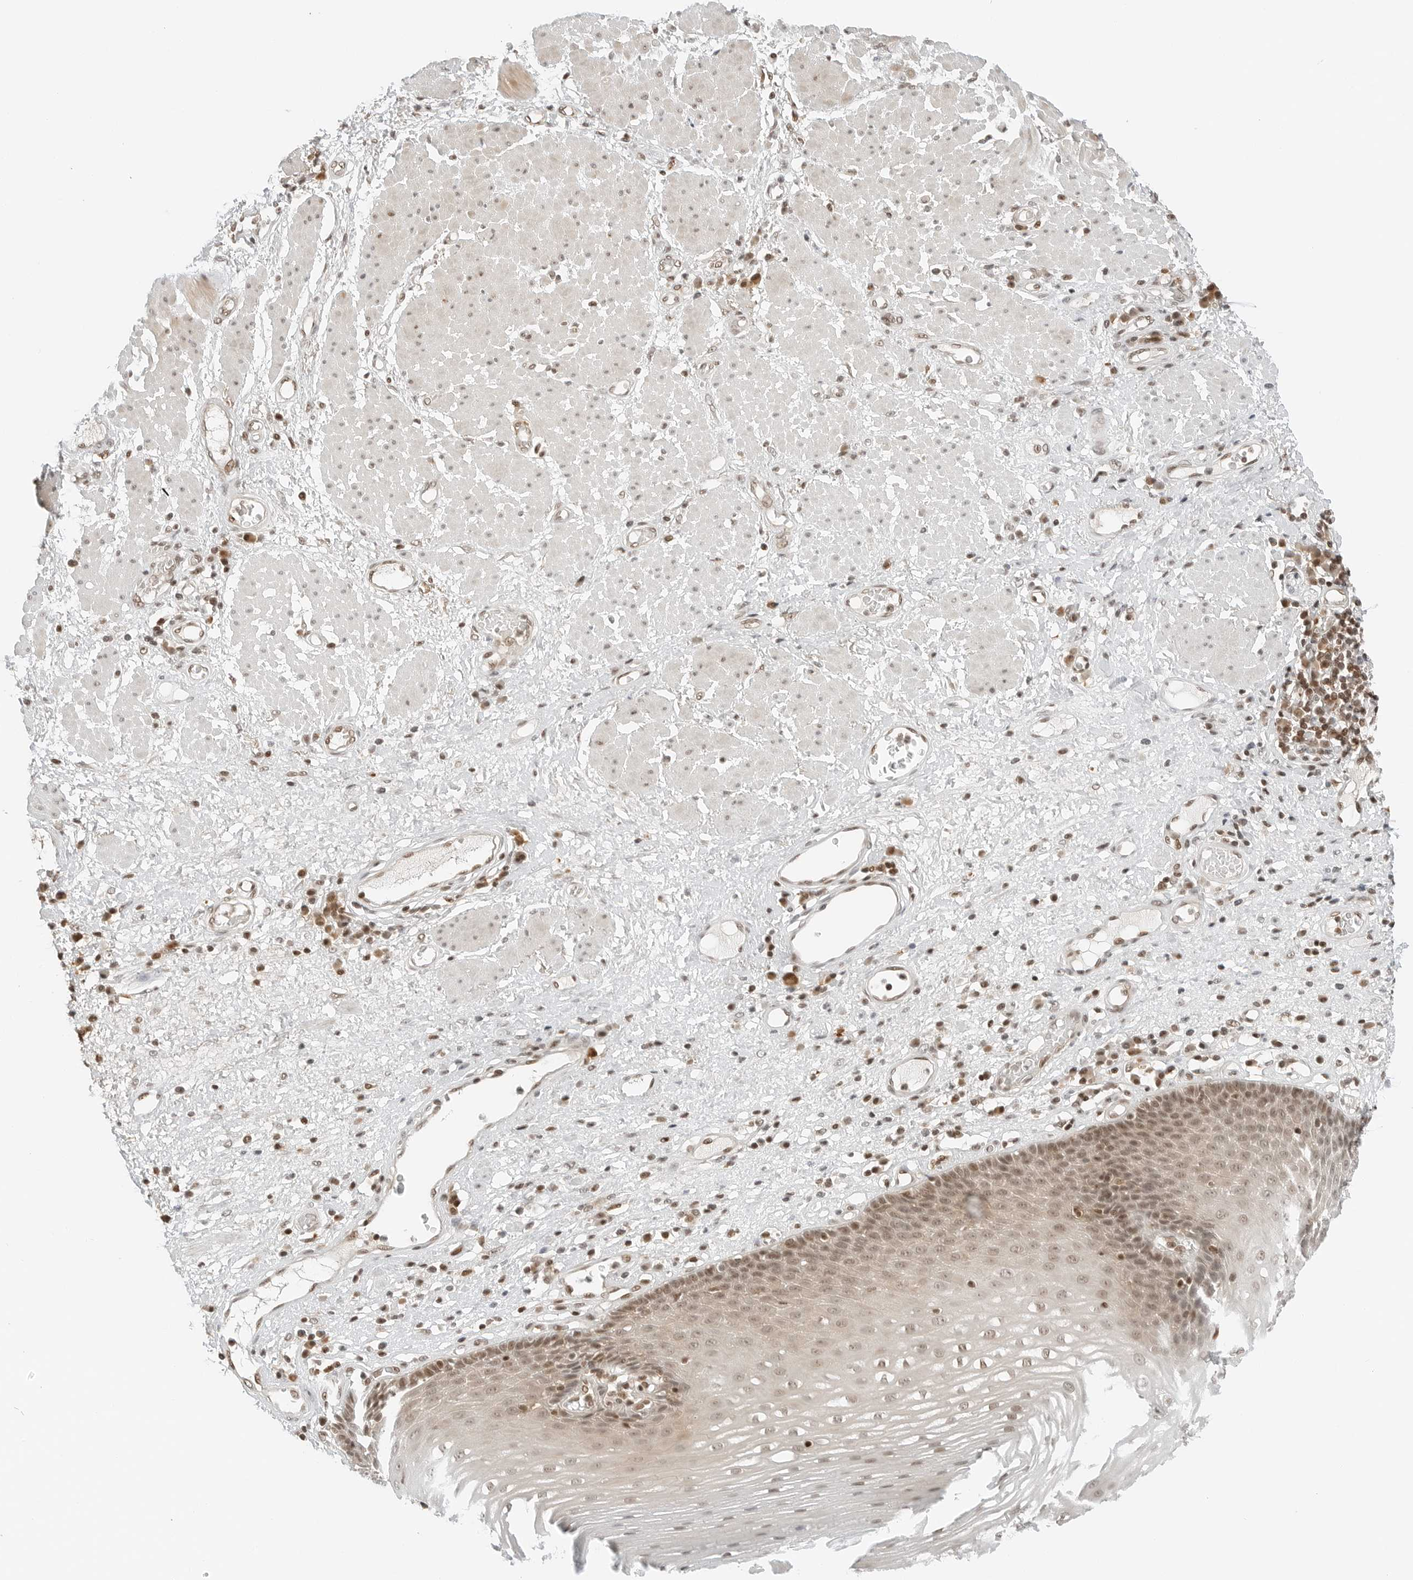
{"staining": {"intensity": "moderate", "quantity": ">75%", "location": "nuclear"}, "tissue": "esophagus", "cell_type": "Squamous epithelial cells", "image_type": "normal", "snomed": [{"axis": "morphology", "description": "Normal tissue, NOS"}, {"axis": "morphology", "description": "Adenocarcinoma, NOS"}, {"axis": "topography", "description": "Esophagus"}], "caption": "Esophagus stained with DAB IHC displays medium levels of moderate nuclear expression in approximately >75% of squamous epithelial cells.", "gene": "CRTC2", "patient": {"sex": "male", "age": 62}}